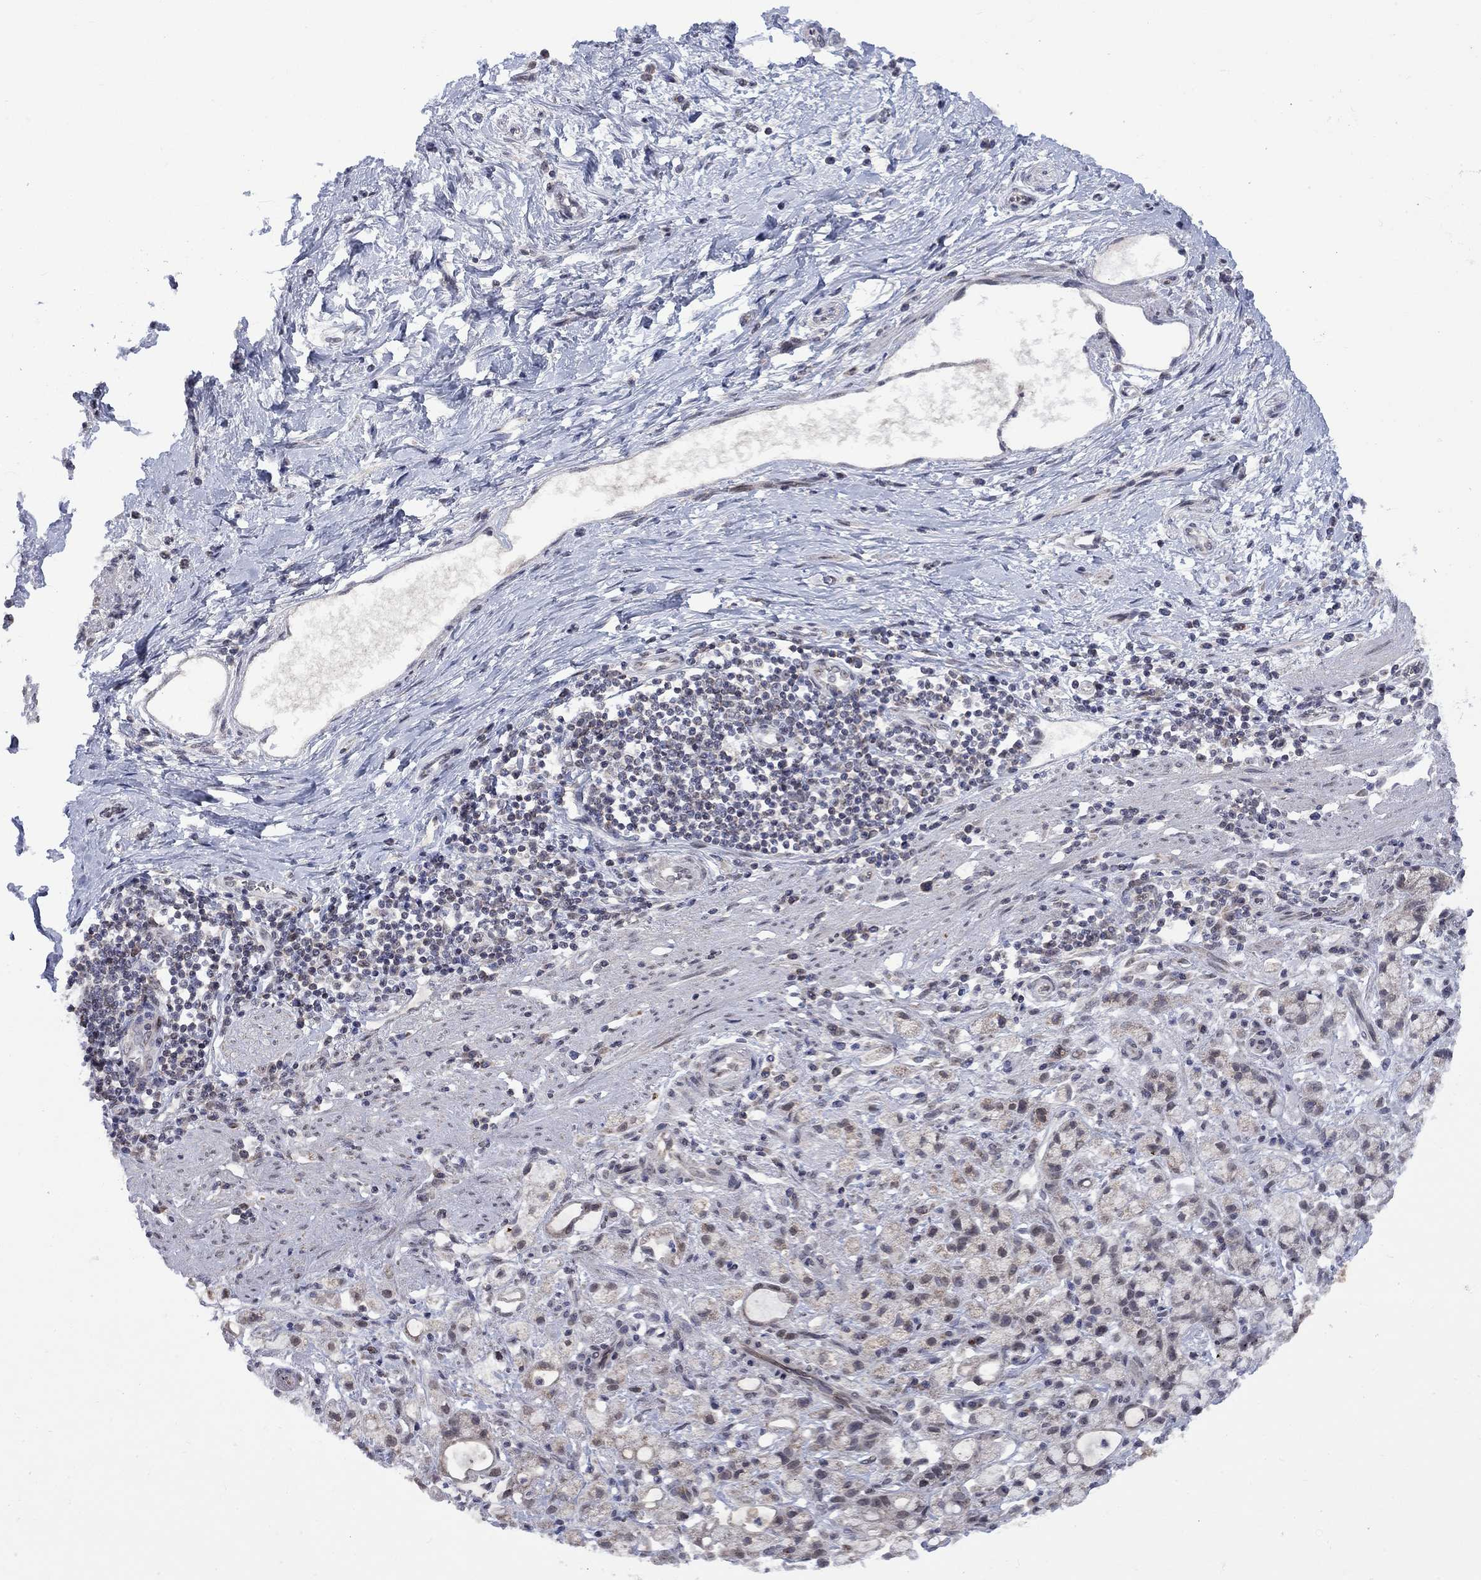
{"staining": {"intensity": "negative", "quantity": "none", "location": "none"}, "tissue": "stomach cancer", "cell_type": "Tumor cells", "image_type": "cancer", "snomed": [{"axis": "morphology", "description": "Adenocarcinoma, NOS"}, {"axis": "topography", "description": "Stomach"}], "caption": "This is an immunohistochemistry (IHC) photomicrograph of human stomach adenocarcinoma. There is no expression in tumor cells.", "gene": "KCNJ16", "patient": {"sex": "male", "age": 58}}